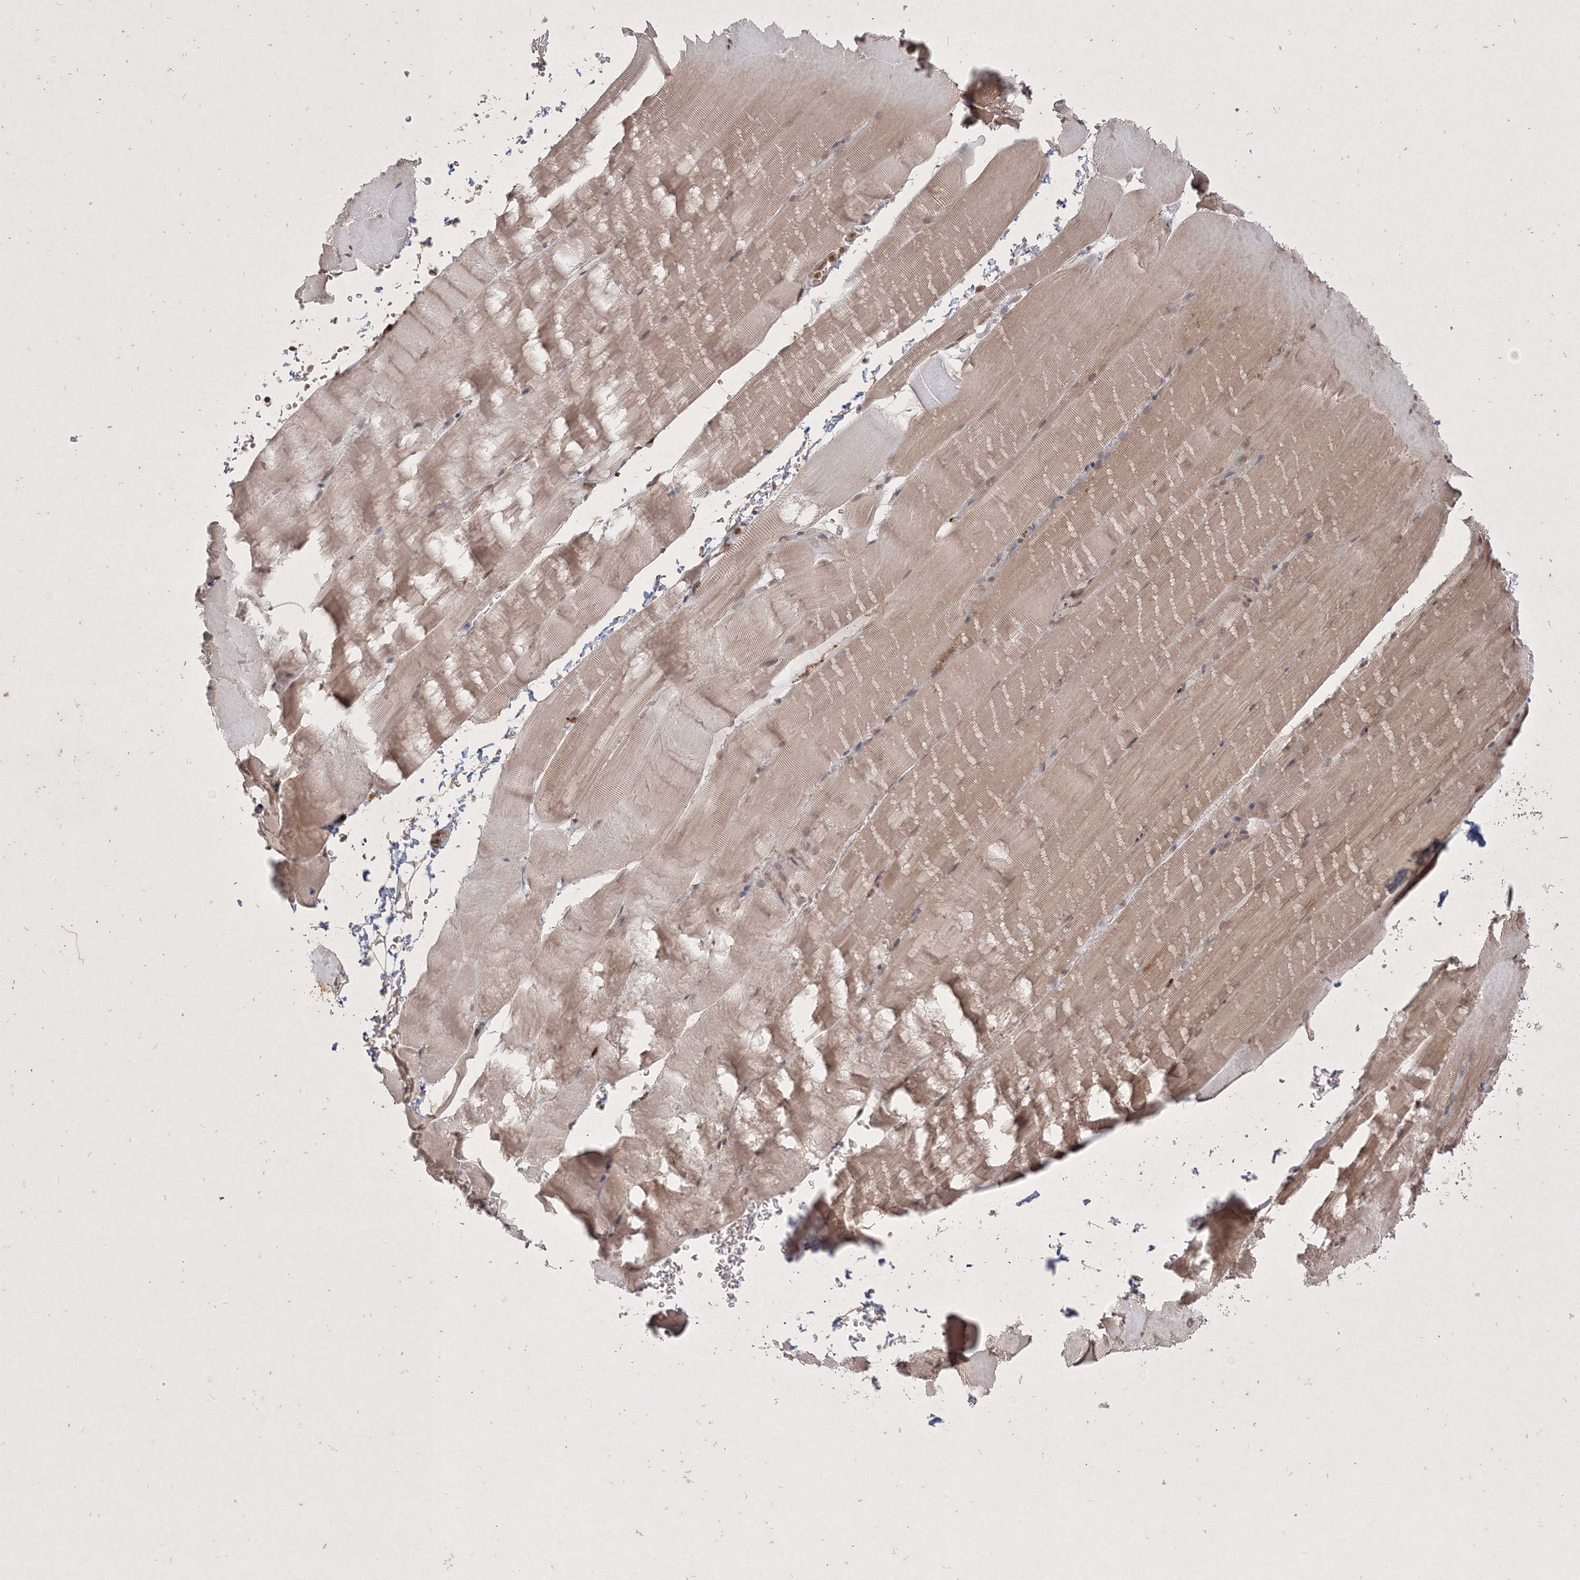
{"staining": {"intensity": "weak", "quantity": "25%-75%", "location": "cytoplasmic/membranous"}, "tissue": "skeletal muscle", "cell_type": "Myocytes", "image_type": "normal", "snomed": [{"axis": "morphology", "description": "Normal tissue, NOS"}, {"axis": "topography", "description": "Skeletal muscle"}, {"axis": "topography", "description": "Parathyroid gland"}], "caption": "About 25%-75% of myocytes in unremarkable skeletal muscle show weak cytoplasmic/membranous protein expression as visualized by brown immunohistochemical staining.", "gene": "TAB1", "patient": {"sex": "female", "age": 37}}